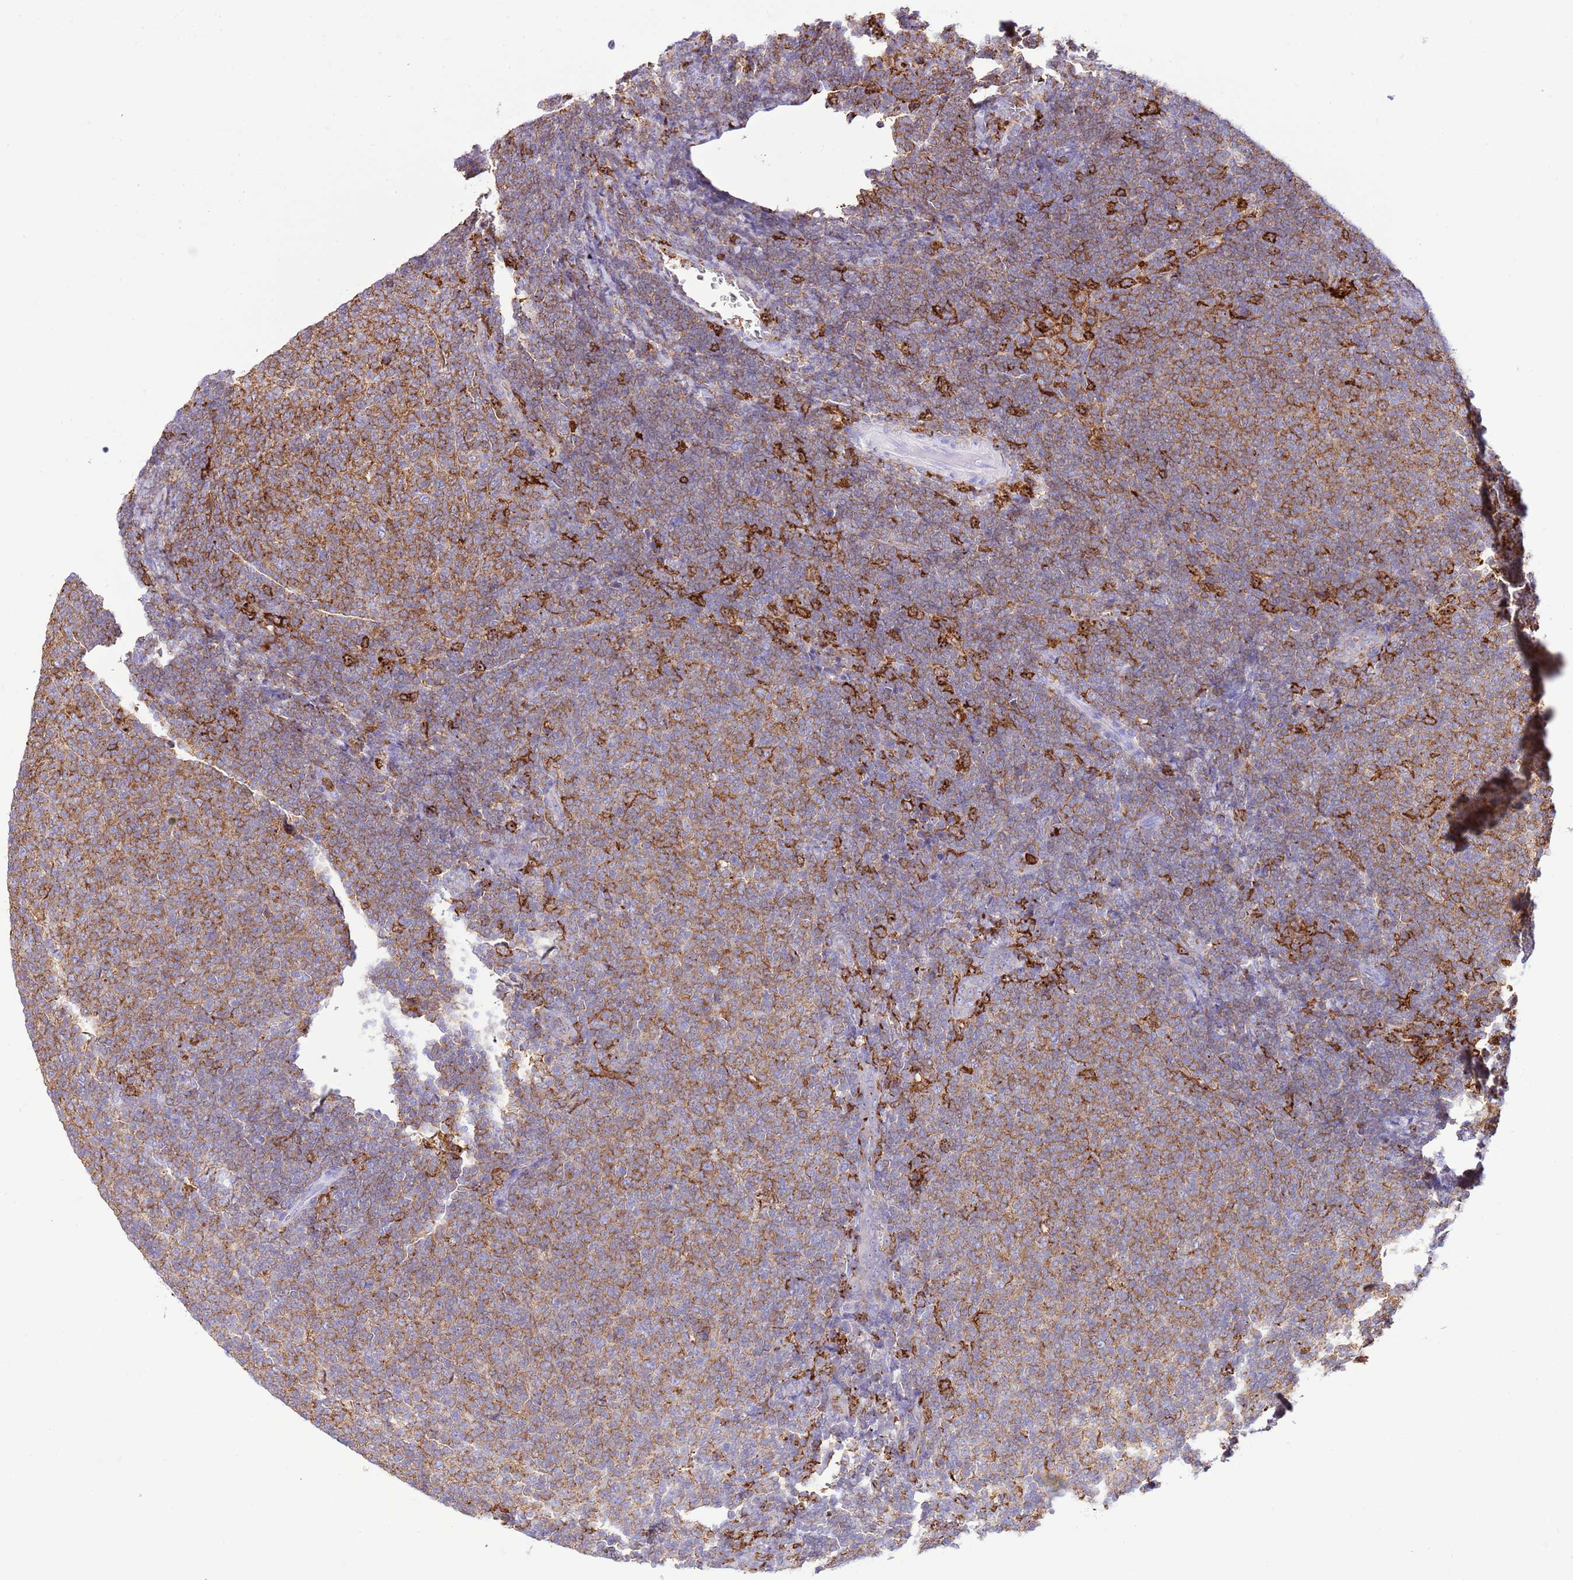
{"staining": {"intensity": "moderate", "quantity": "25%-75%", "location": "cytoplasmic/membranous"}, "tissue": "lymphoma", "cell_type": "Tumor cells", "image_type": "cancer", "snomed": [{"axis": "morphology", "description": "Malignant lymphoma, non-Hodgkin's type, Low grade"}, {"axis": "topography", "description": "Lymph node"}], "caption": "Immunohistochemical staining of human malignant lymphoma, non-Hodgkin's type (low-grade) displays moderate cytoplasmic/membranous protein staining in about 25%-75% of tumor cells.", "gene": "EFHD2", "patient": {"sex": "male", "age": 66}}